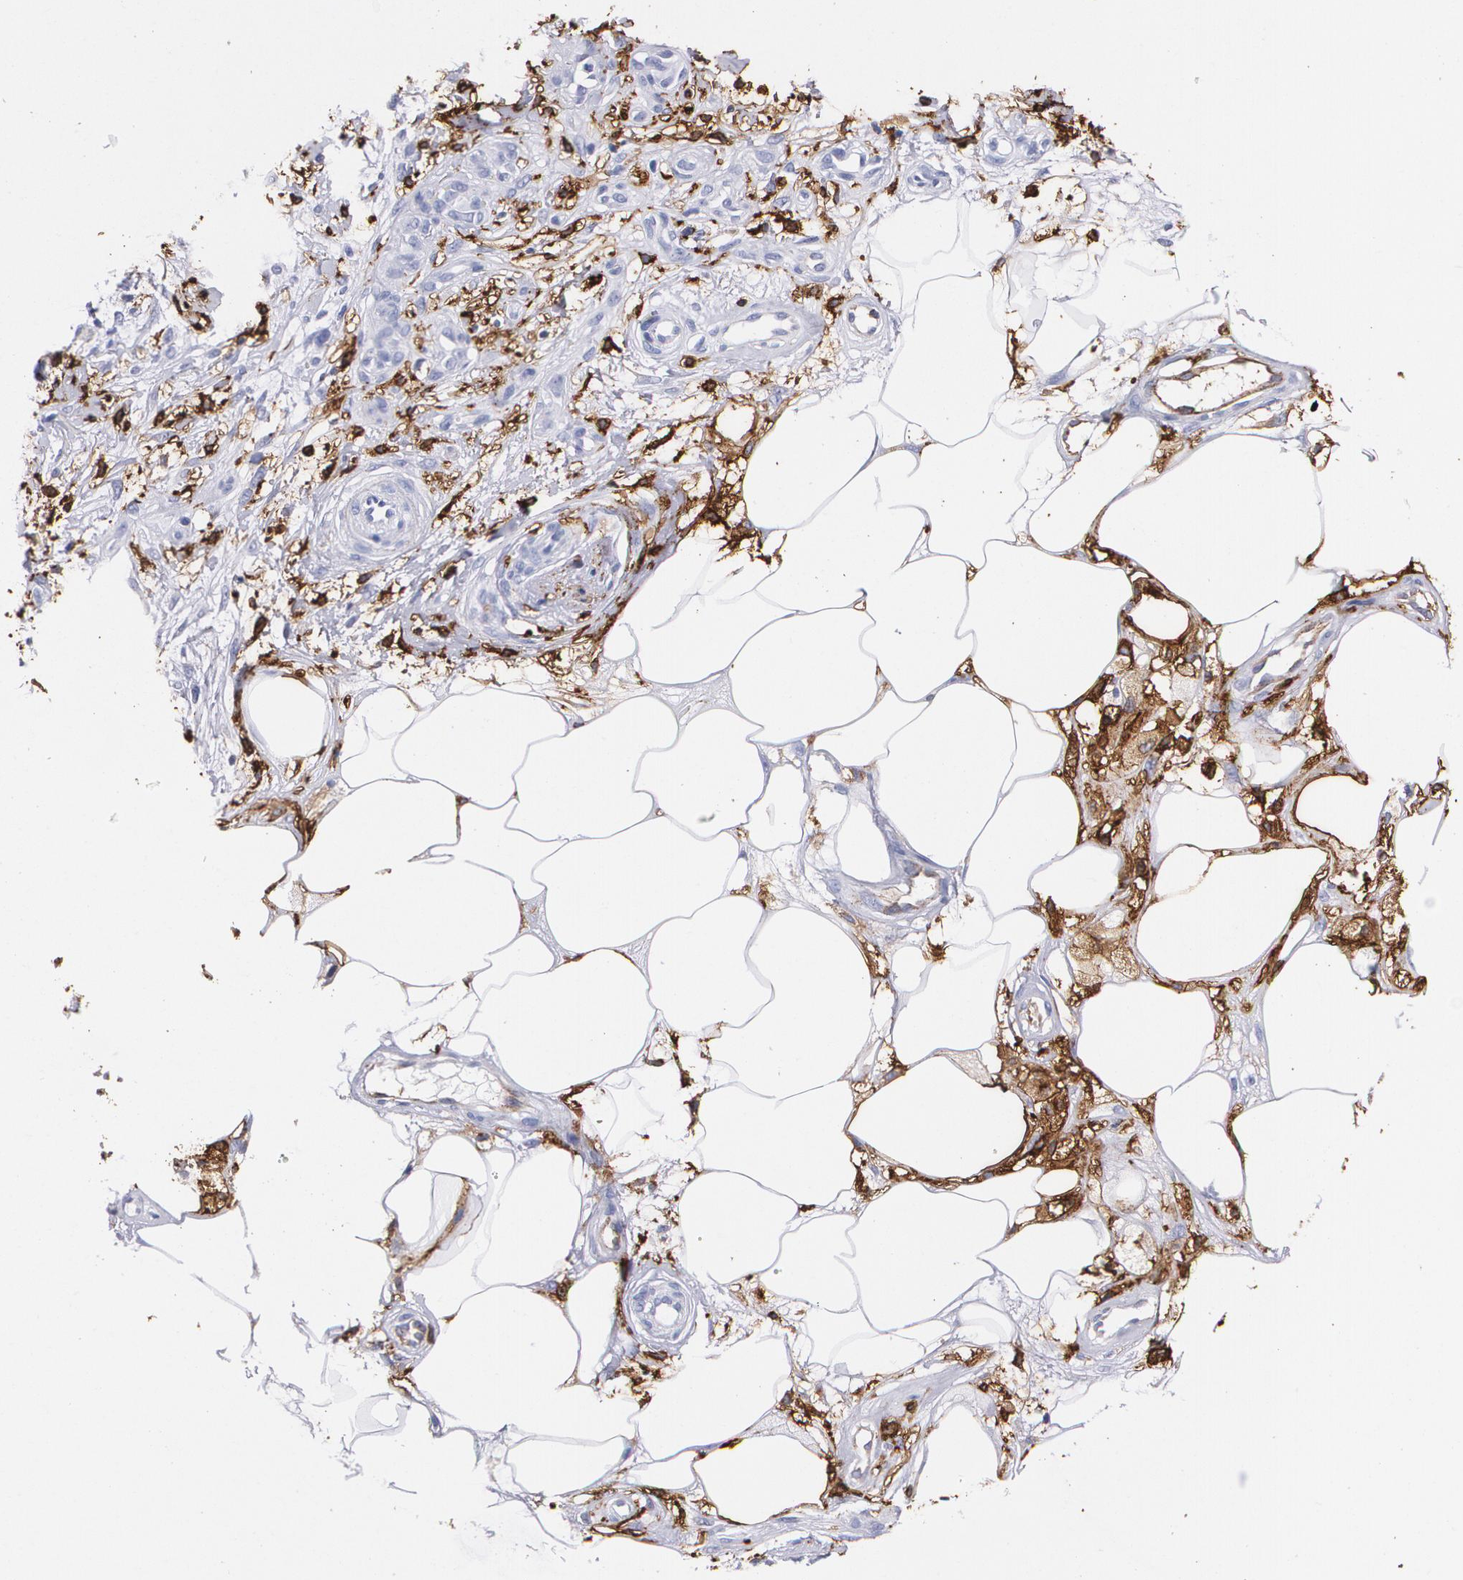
{"staining": {"intensity": "weak", "quantity": ">75%", "location": "cytoplasmic/membranous"}, "tissue": "melanoma", "cell_type": "Tumor cells", "image_type": "cancer", "snomed": [{"axis": "morphology", "description": "Malignant melanoma, NOS"}, {"axis": "topography", "description": "Skin"}], "caption": "DAB immunohistochemical staining of melanoma shows weak cytoplasmic/membranous protein positivity in approximately >75% of tumor cells.", "gene": "HLA-DRA", "patient": {"sex": "female", "age": 85}}